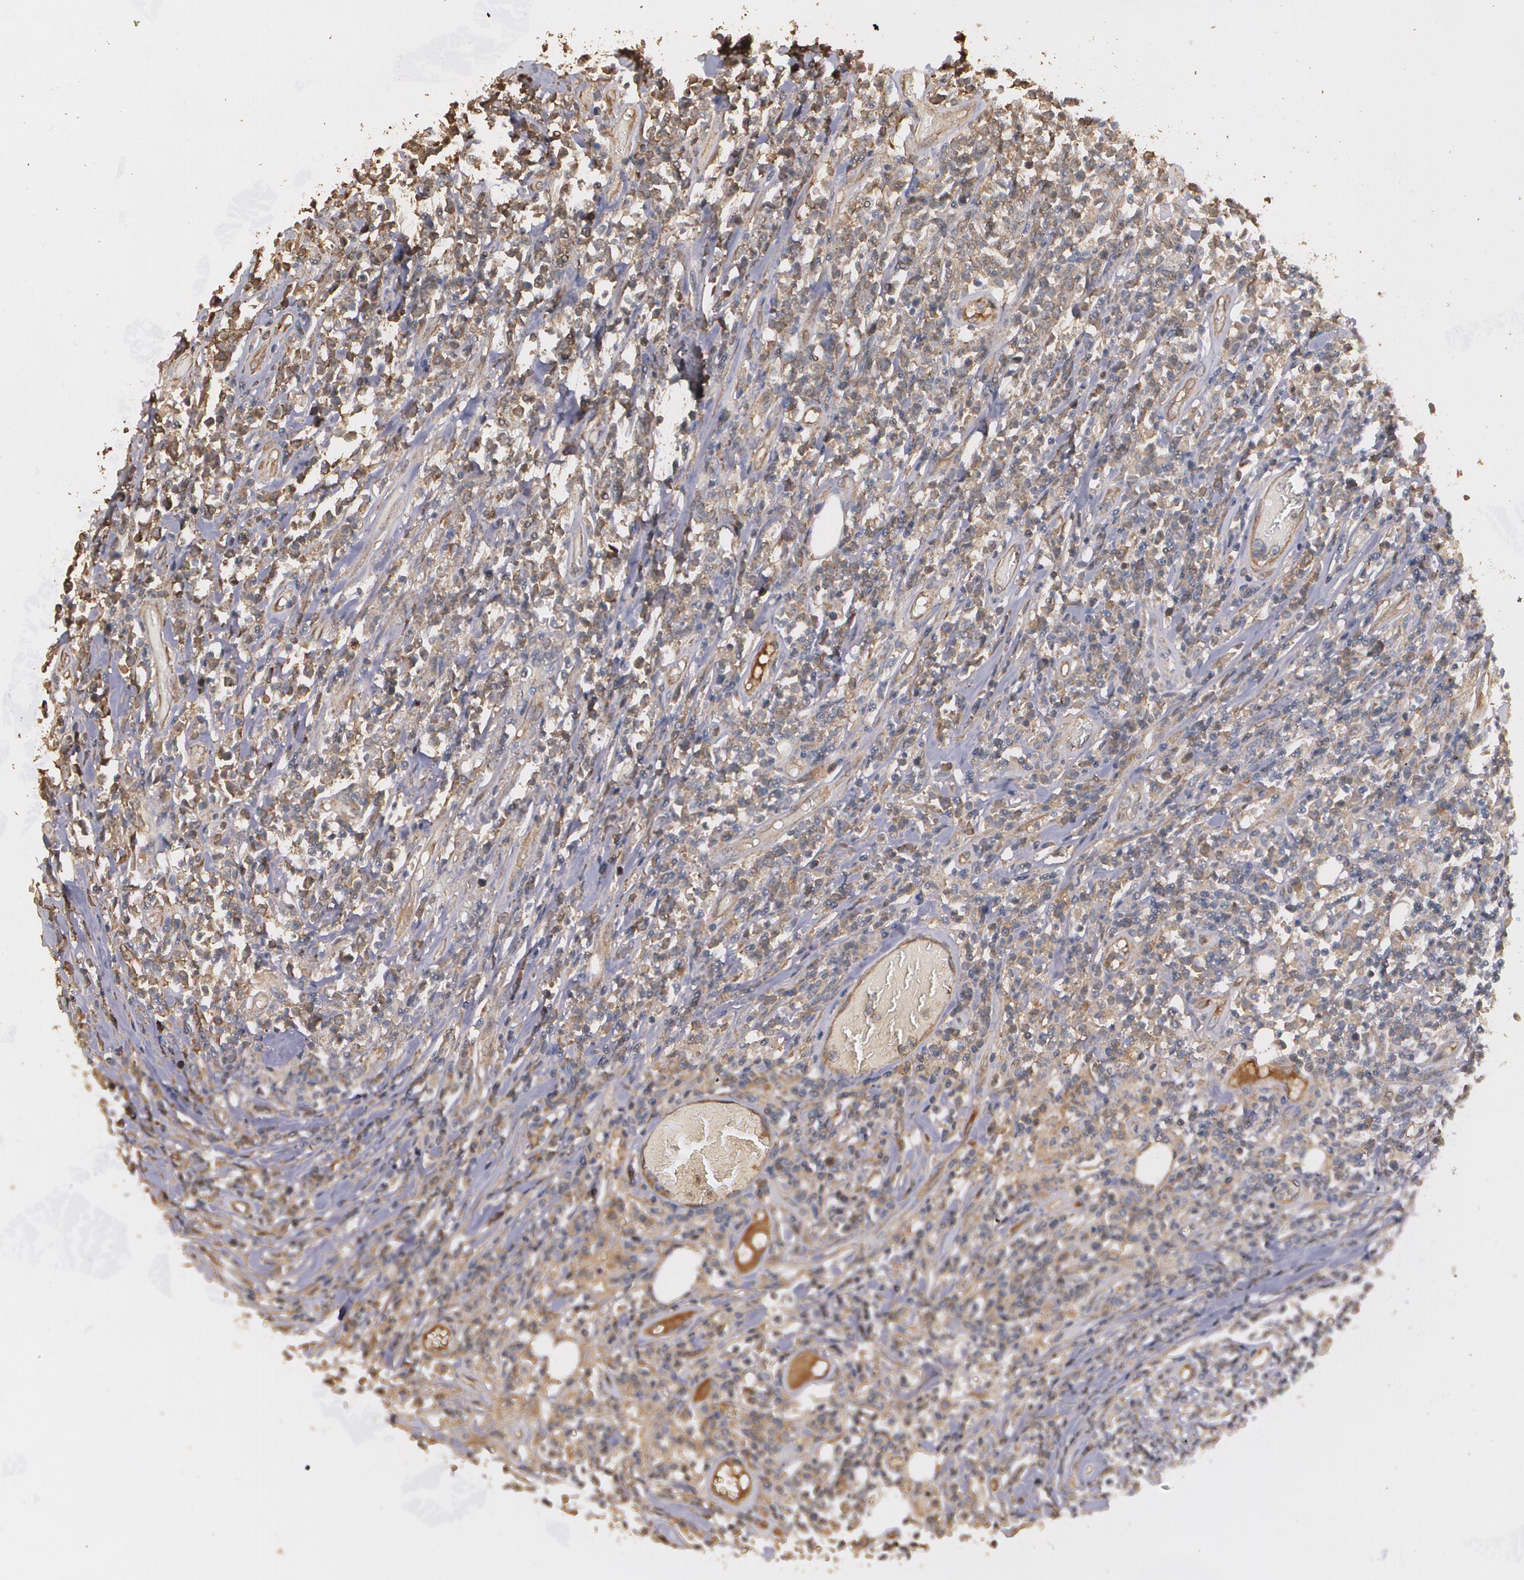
{"staining": {"intensity": "weak", "quantity": "25%-75%", "location": "cytoplasmic/membranous"}, "tissue": "lymphoma", "cell_type": "Tumor cells", "image_type": "cancer", "snomed": [{"axis": "morphology", "description": "Malignant lymphoma, non-Hodgkin's type, High grade"}, {"axis": "topography", "description": "Colon"}], "caption": "High-grade malignant lymphoma, non-Hodgkin's type stained with immunohistochemistry demonstrates weak cytoplasmic/membranous staining in approximately 25%-75% of tumor cells.", "gene": "PON1", "patient": {"sex": "male", "age": 82}}